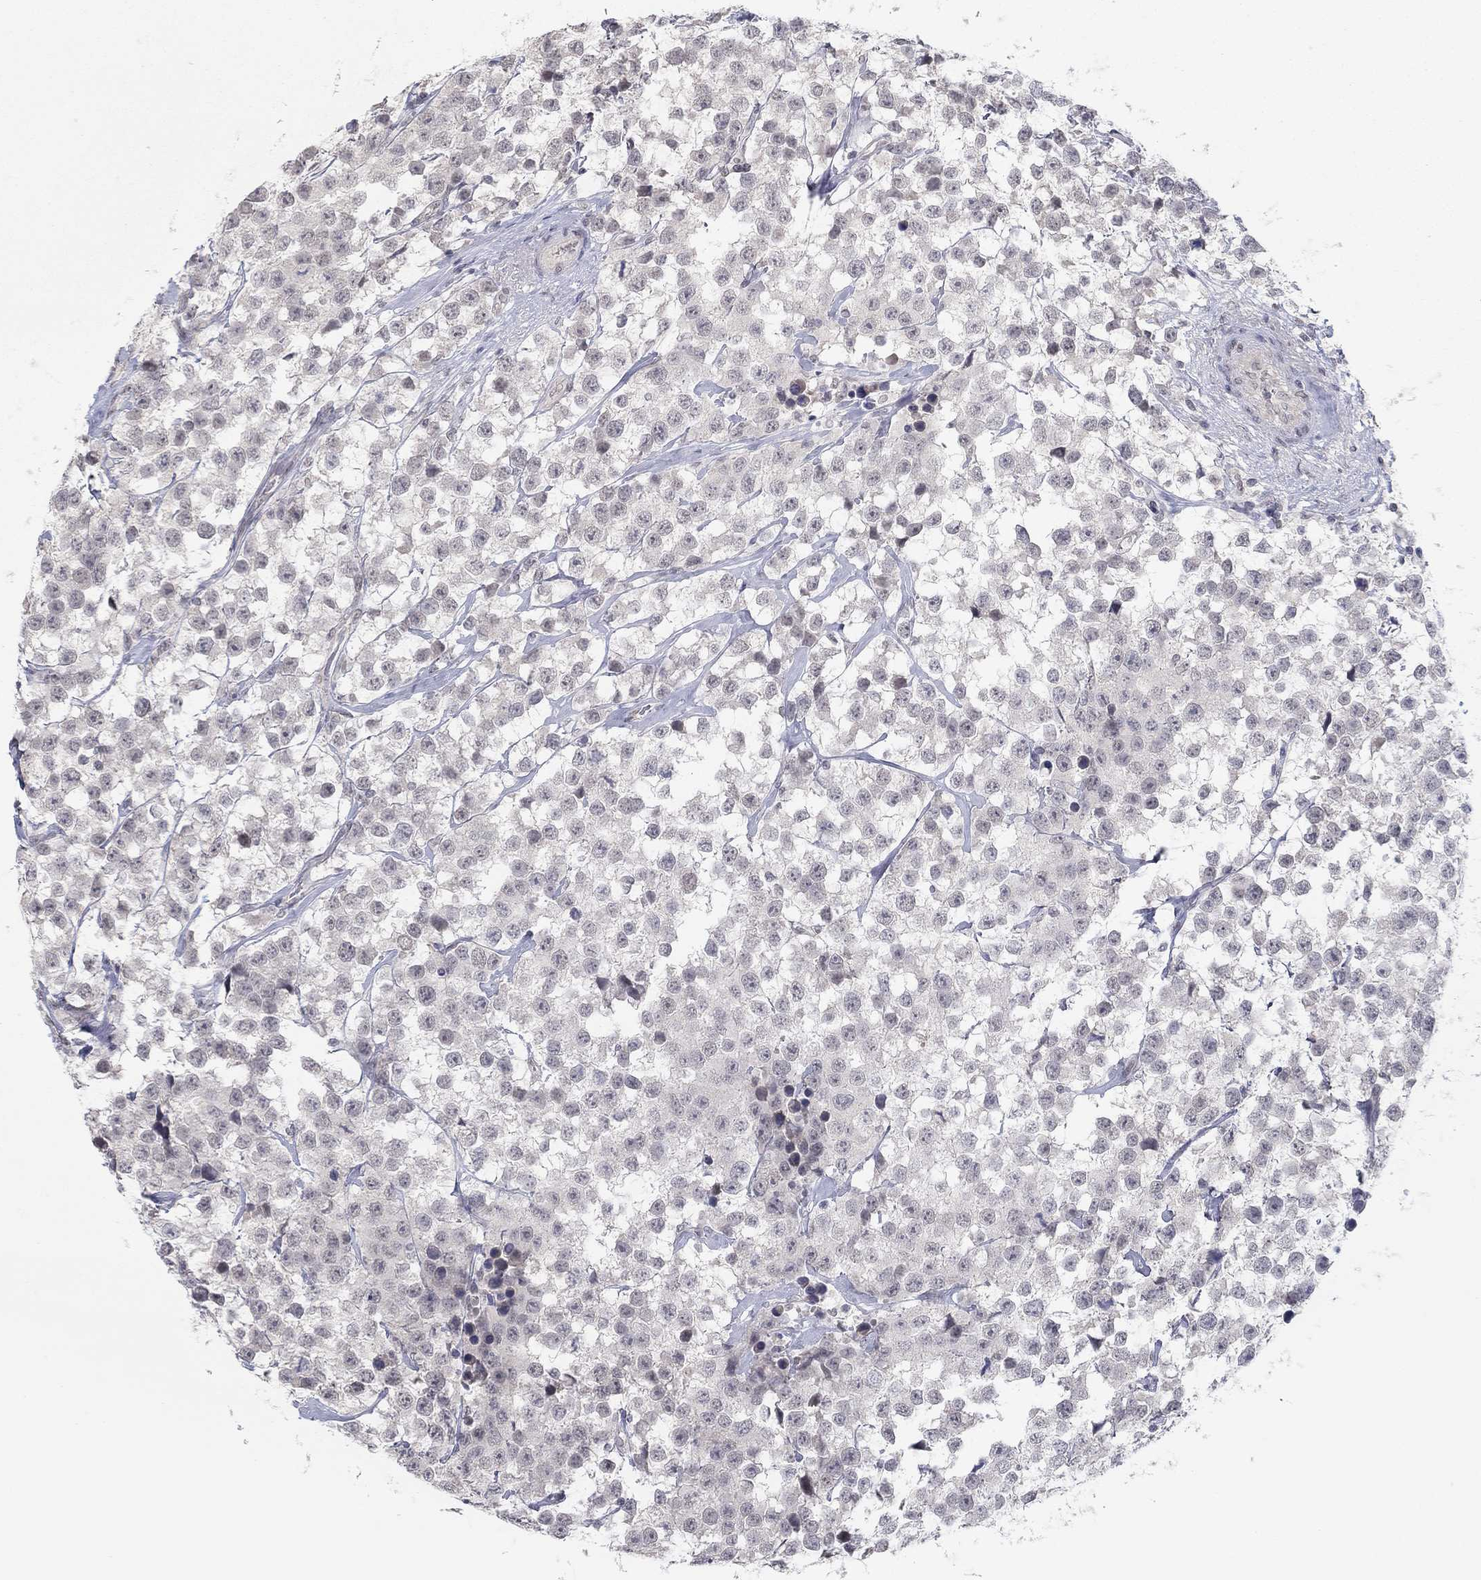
{"staining": {"intensity": "negative", "quantity": "none", "location": "none"}, "tissue": "testis cancer", "cell_type": "Tumor cells", "image_type": "cancer", "snomed": [{"axis": "morphology", "description": "Seminoma, NOS"}, {"axis": "topography", "description": "Testis"}], "caption": "This is a photomicrograph of immunohistochemistry (IHC) staining of testis cancer, which shows no staining in tumor cells.", "gene": "SLC22A2", "patient": {"sex": "male", "age": 59}}